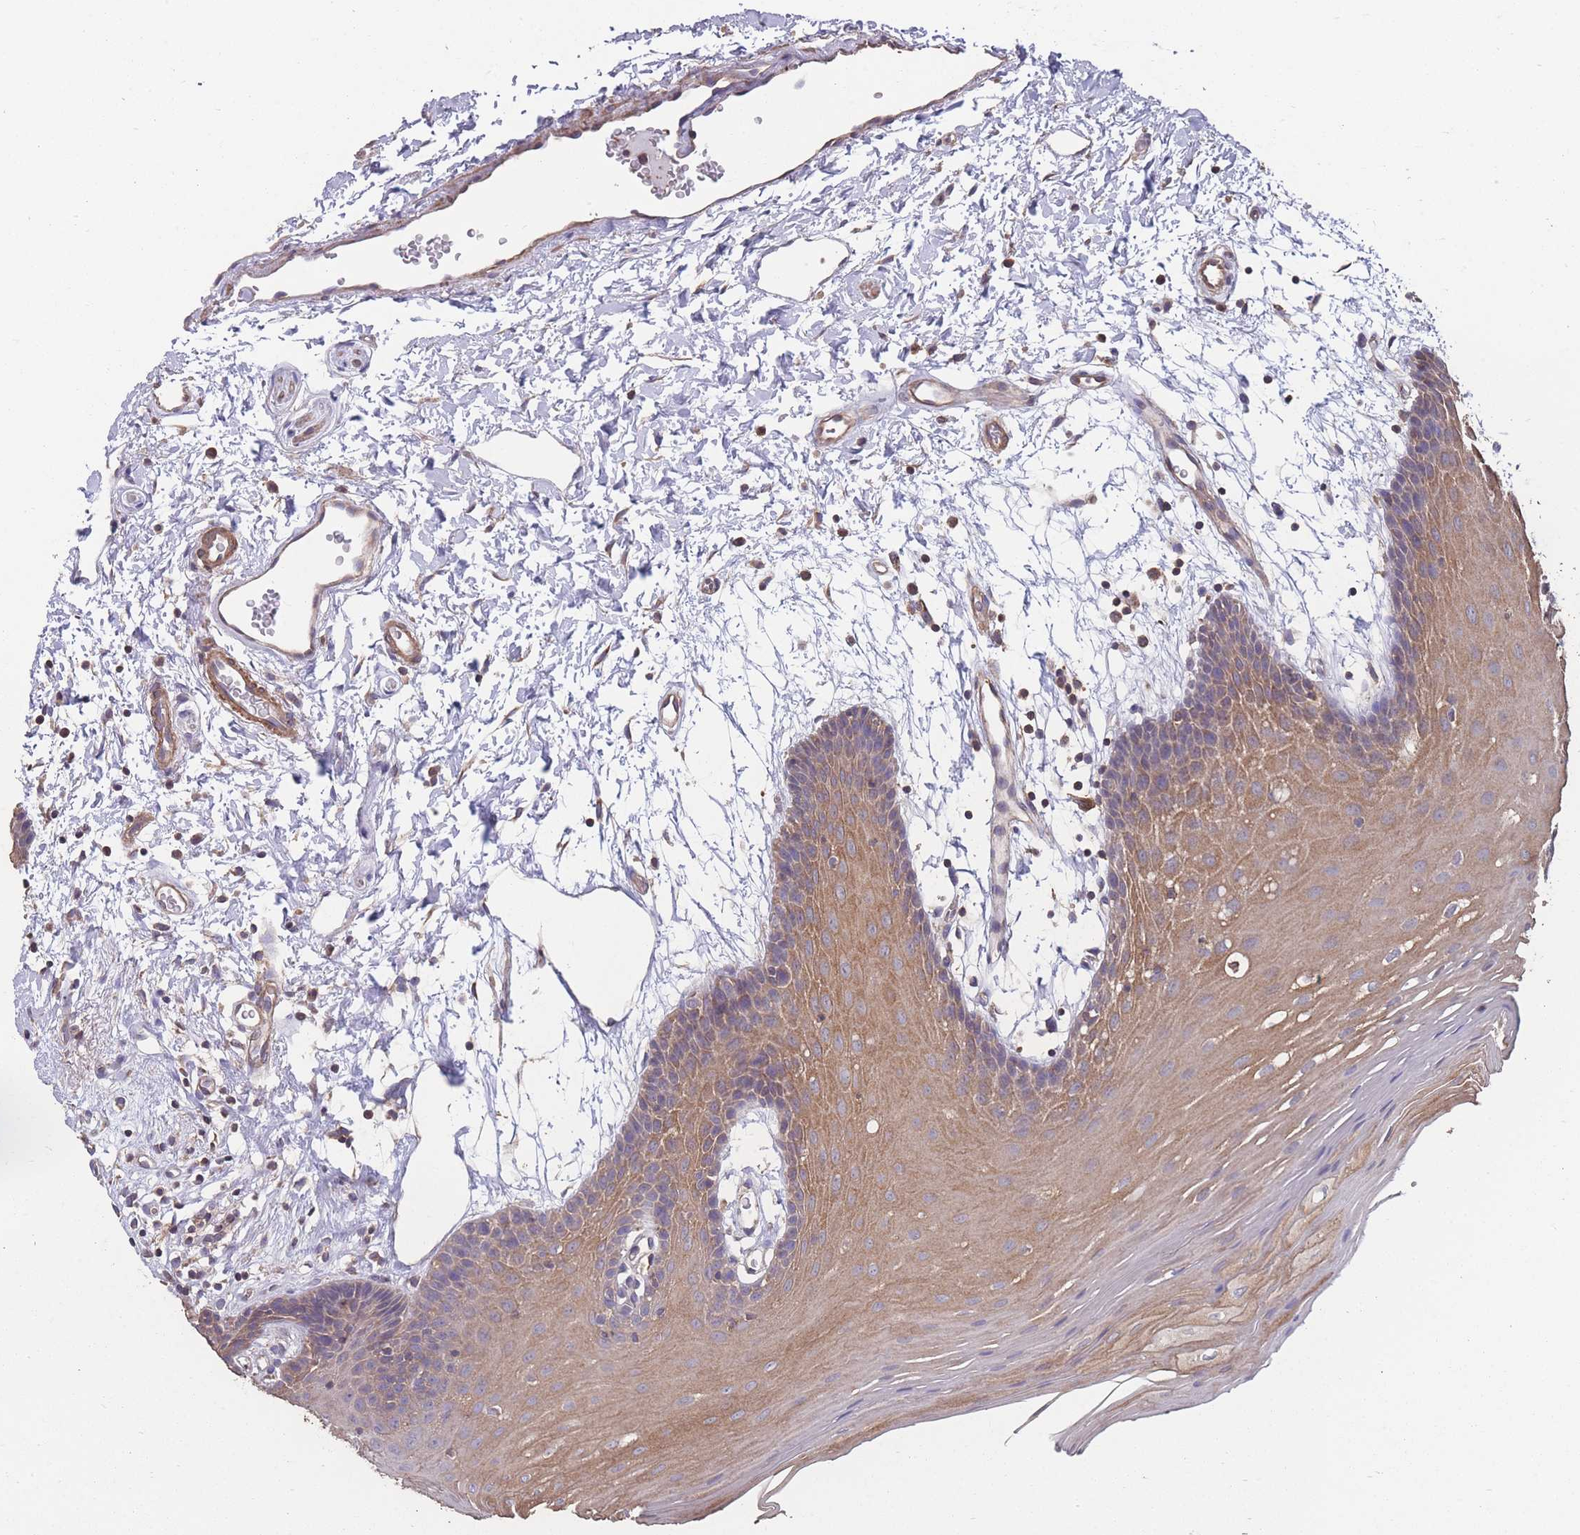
{"staining": {"intensity": "moderate", "quantity": ">75%", "location": "cytoplasmic/membranous"}, "tissue": "oral mucosa", "cell_type": "Squamous epithelial cells", "image_type": "normal", "snomed": [{"axis": "morphology", "description": "Normal tissue, NOS"}, {"axis": "topography", "description": "Skeletal muscle"}, {"axis": "topography", "description": "Oral tissue"}, {"axis": "topography", "description": "Salivary gland"}, {"axis": "topography", "description": "Peripheral nerve tissue"}], "caption": "A medium amount of moderate cytoplasmic/membranous staining is seen in about >75% of squamous epithelial cells in unremarkable oral mucosa. Using DAB (brown) and hematoxylin (blue) stains, captured at high magnification using brightfield microscopy.", "gene": "NUDT21", "patient": {"sex": "male", "age": 54}}